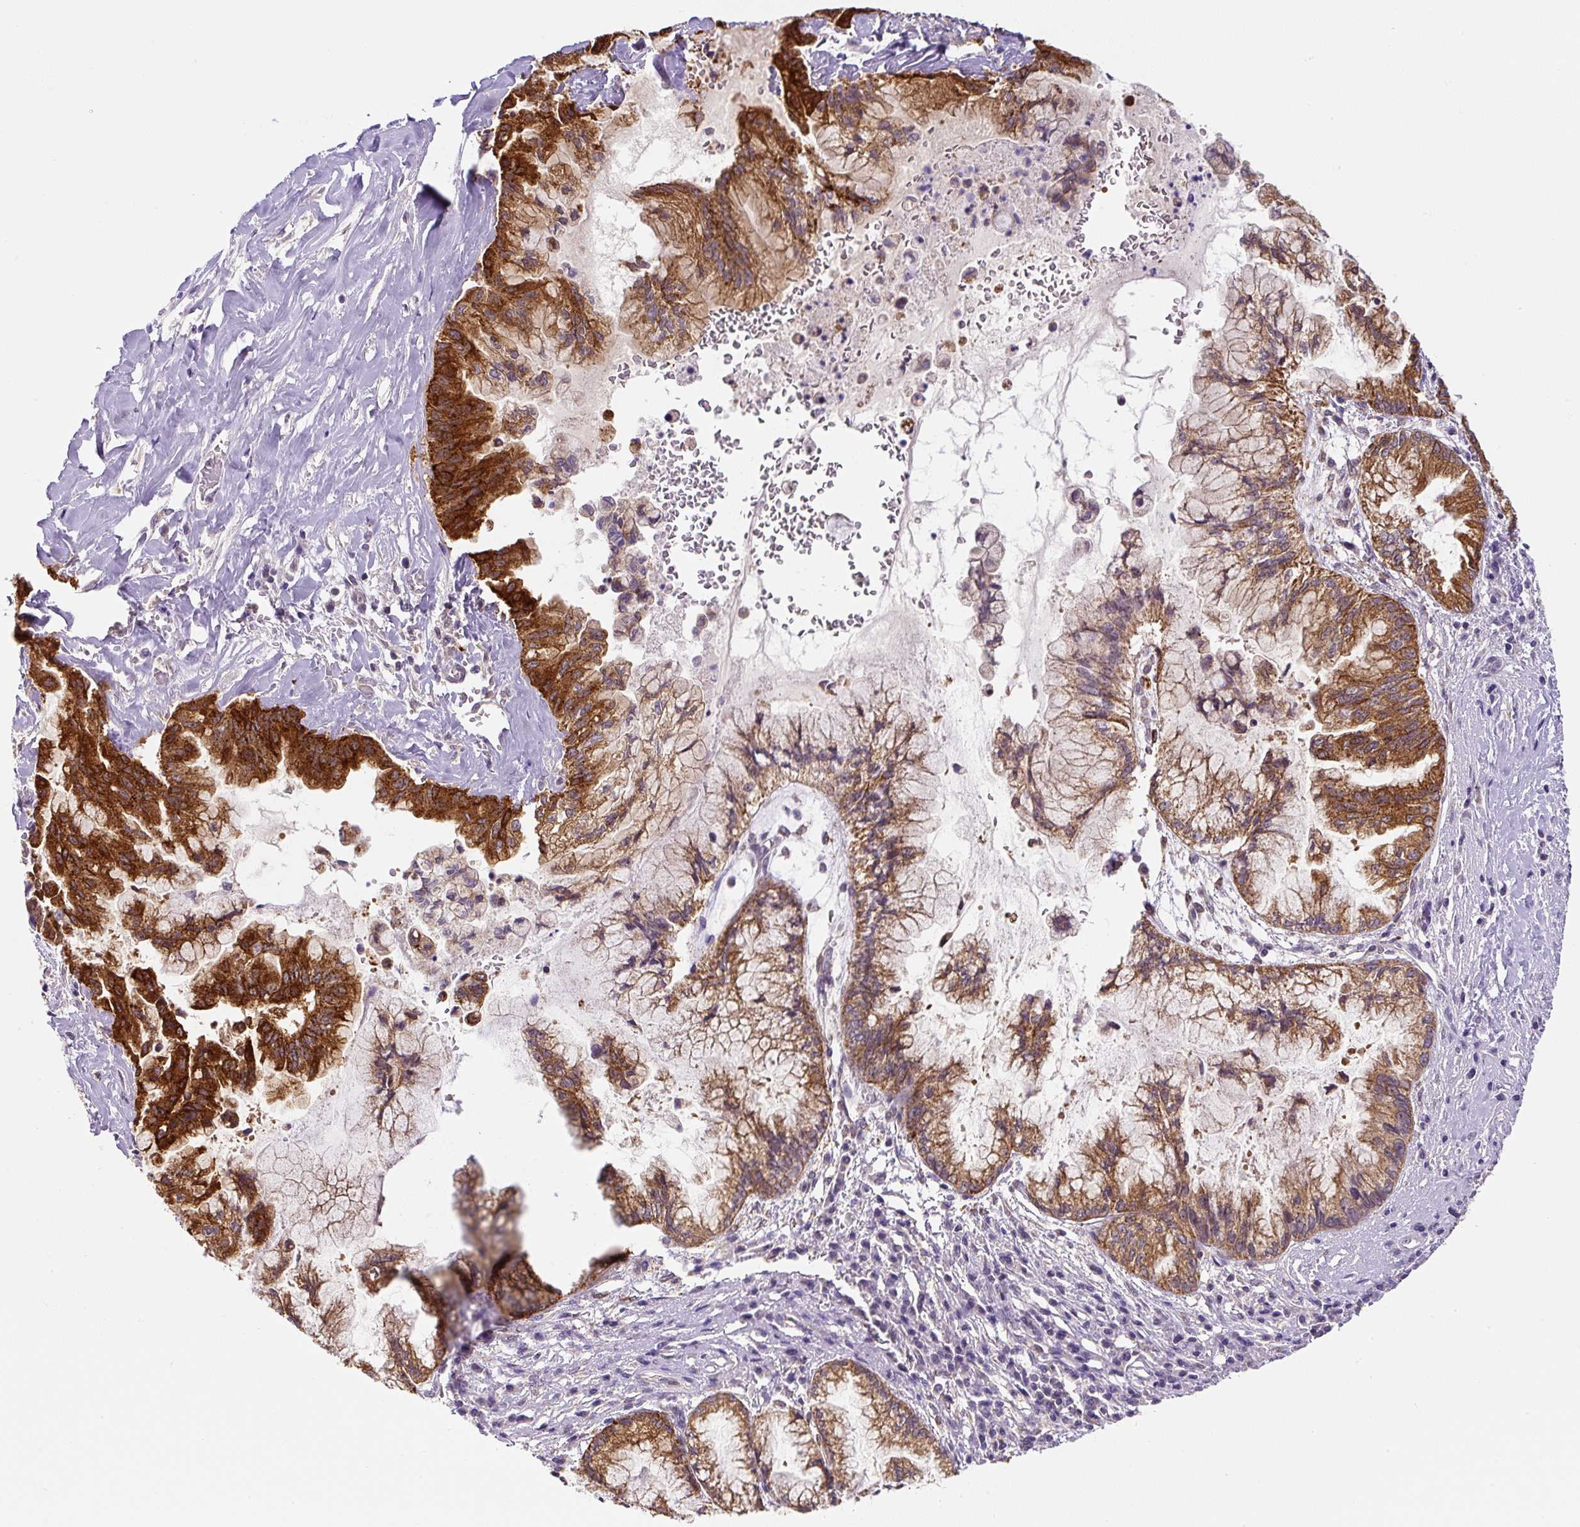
{"staining": {"intensity": "strong", "quantity": ">75%", "location": "cytoplasmic/membranous"}, "tissue": "pancreatic cancer", "cell_type": "Tumor cells", "image_type": "cancer", "snomed": [{"axis": "morphology", "description": "Adenocarcinoma, NOS"}, {"axis": "topography", "description": "Pancreas"}], "caption": "IHC (DAB (3,3'-diaminobenzidine)) staining of human adenocarcinoma (pancreatic) shows strong cytoplasmic/membranous protein positivity in about >75% of tumor cells.", "gene": "PLA2G4A", "patient": {"sex": "male", "age": 73}}